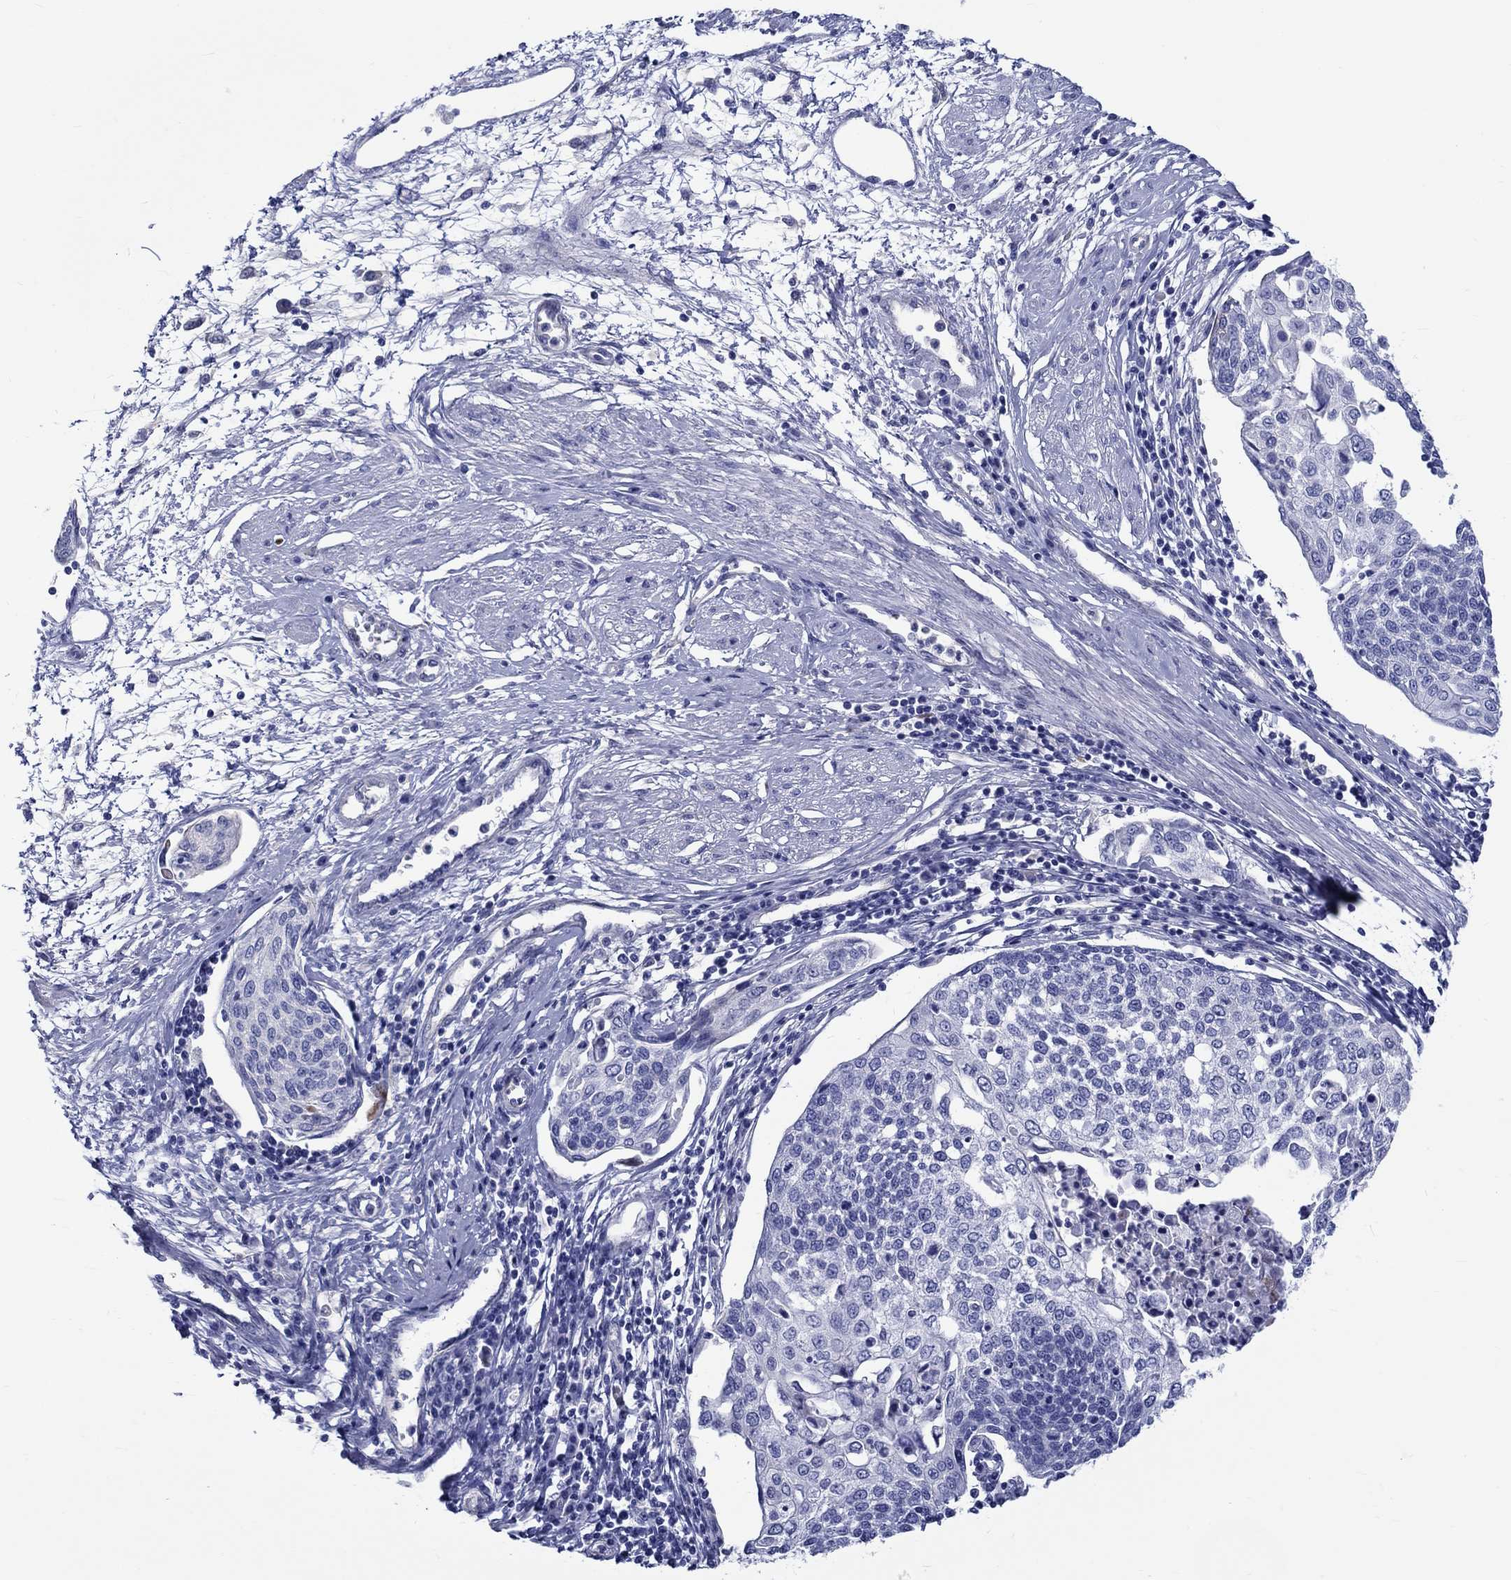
{"staining": {"intensity": "negative", "quantity": "none", "location": "none"}, "tissue": "cervical cancer", "cell_type": "Tumor cells", "image_type": "cancer", "snomed": [{"axis": "morphology", "description": "Squamous cell carcinoma, NOS"}, {"axis": "topography", "description": "Cervix"}], "caption": "There is no significant expression in tumor cells of squamous cell carcinoma (cervical).", "gene": "SH2D7", "patient": {"sex": "female", "age": 34}}